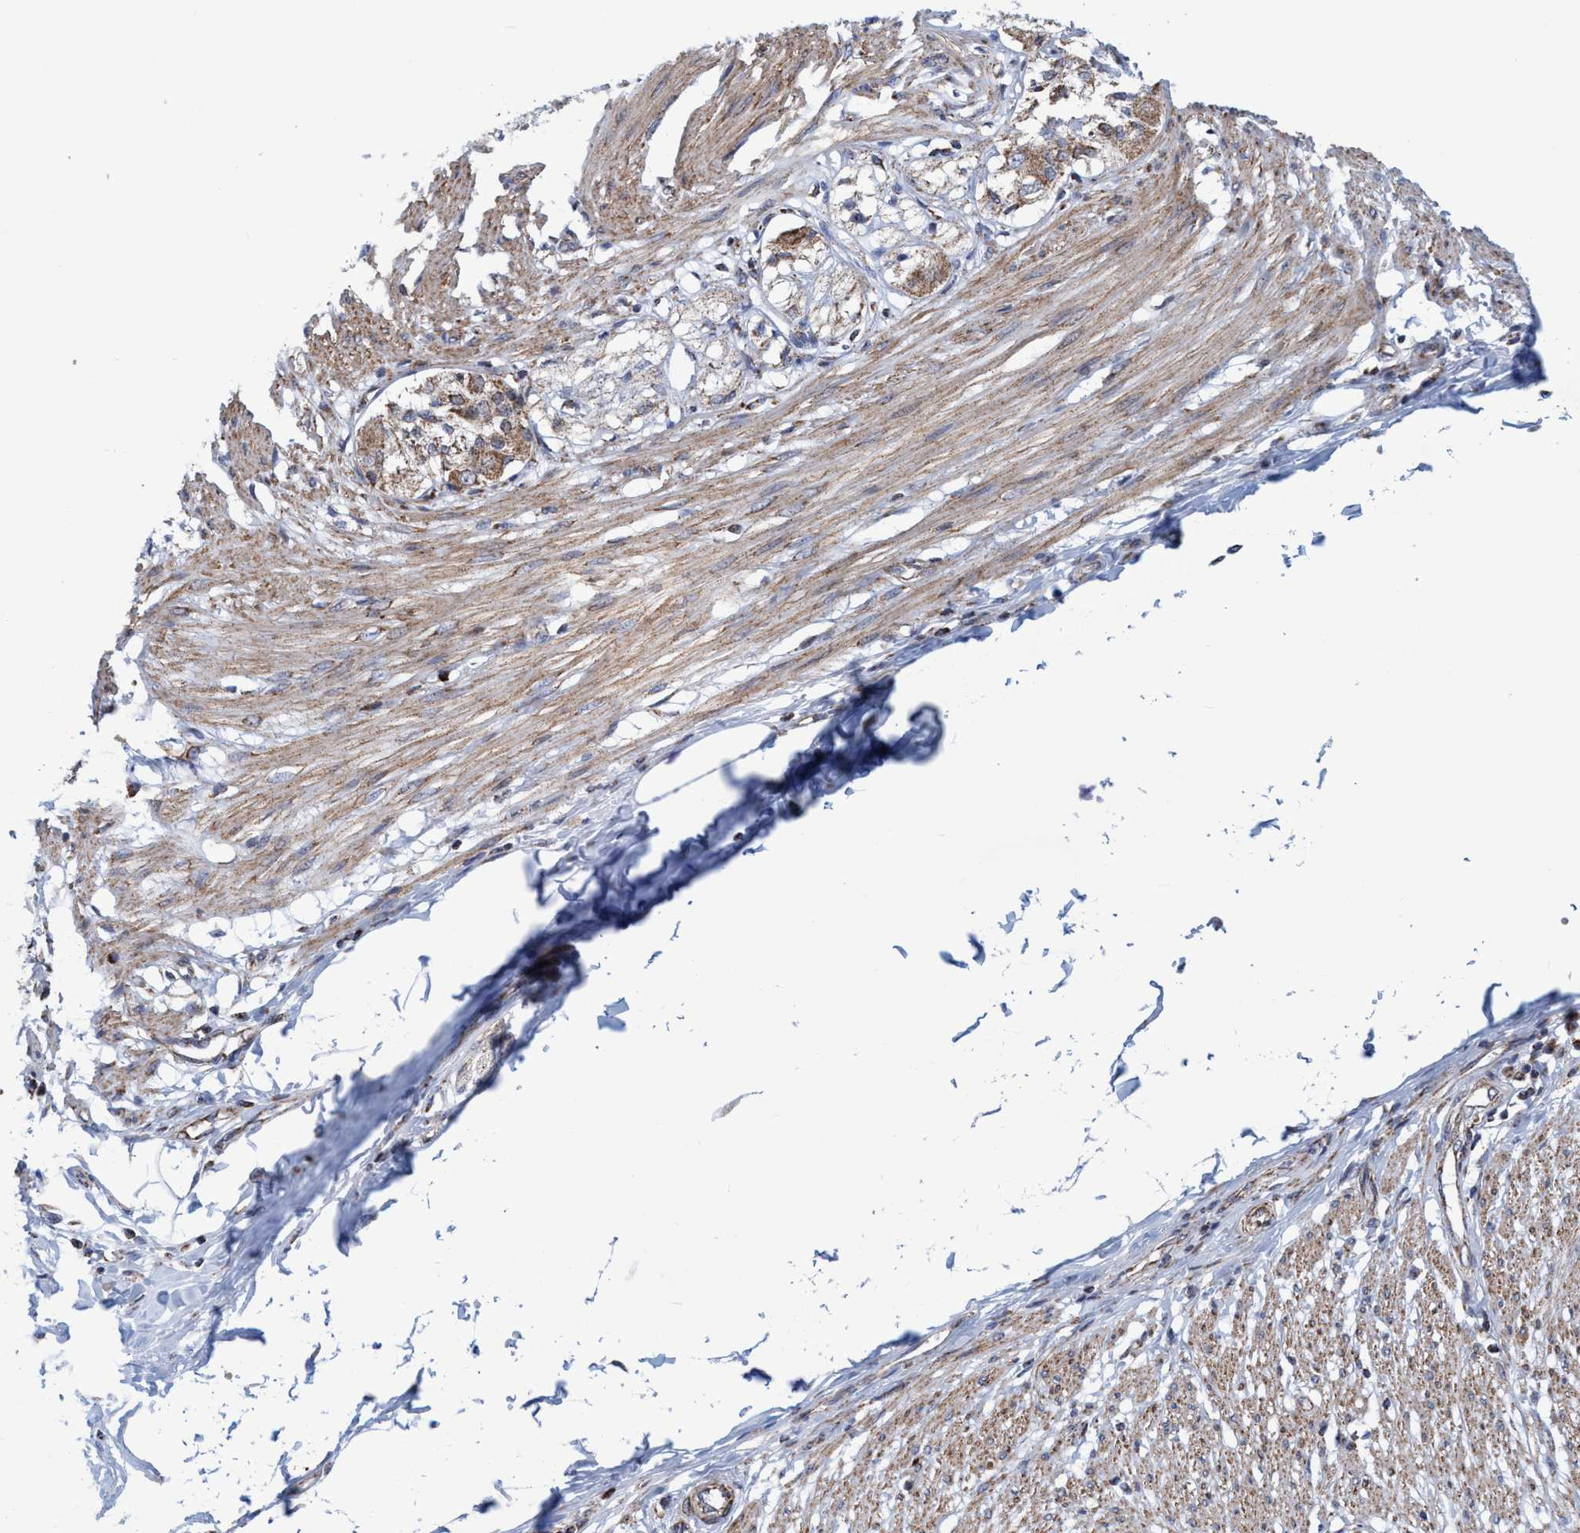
{"staining": {"intensity": "moderate", "quantity": ">75%", "location": "cytoplasmic/membranous"}, "tissue": "smooth muscle", "cell_type": "Smooth muscle cells", "image_type": "normal", "snomed": [{"axis": "morphology", "description": "Normal tissue, NOS"}, {"axis": "morphology", "description": "Adenocarcinoma, NOS"}, {"axis": "topography", "description": "Colon"}, {"axis": "topography", "description": "Peripheral nerve tissue"}], "caption": "Human smooth muscle stained with a brown dye reveals moderate cytoplasmic/membranous positive expression in approximately >75% of smooth muscle cells.", "gene": "POLR1F", "patient": {"sex": "male", "age": 14}}